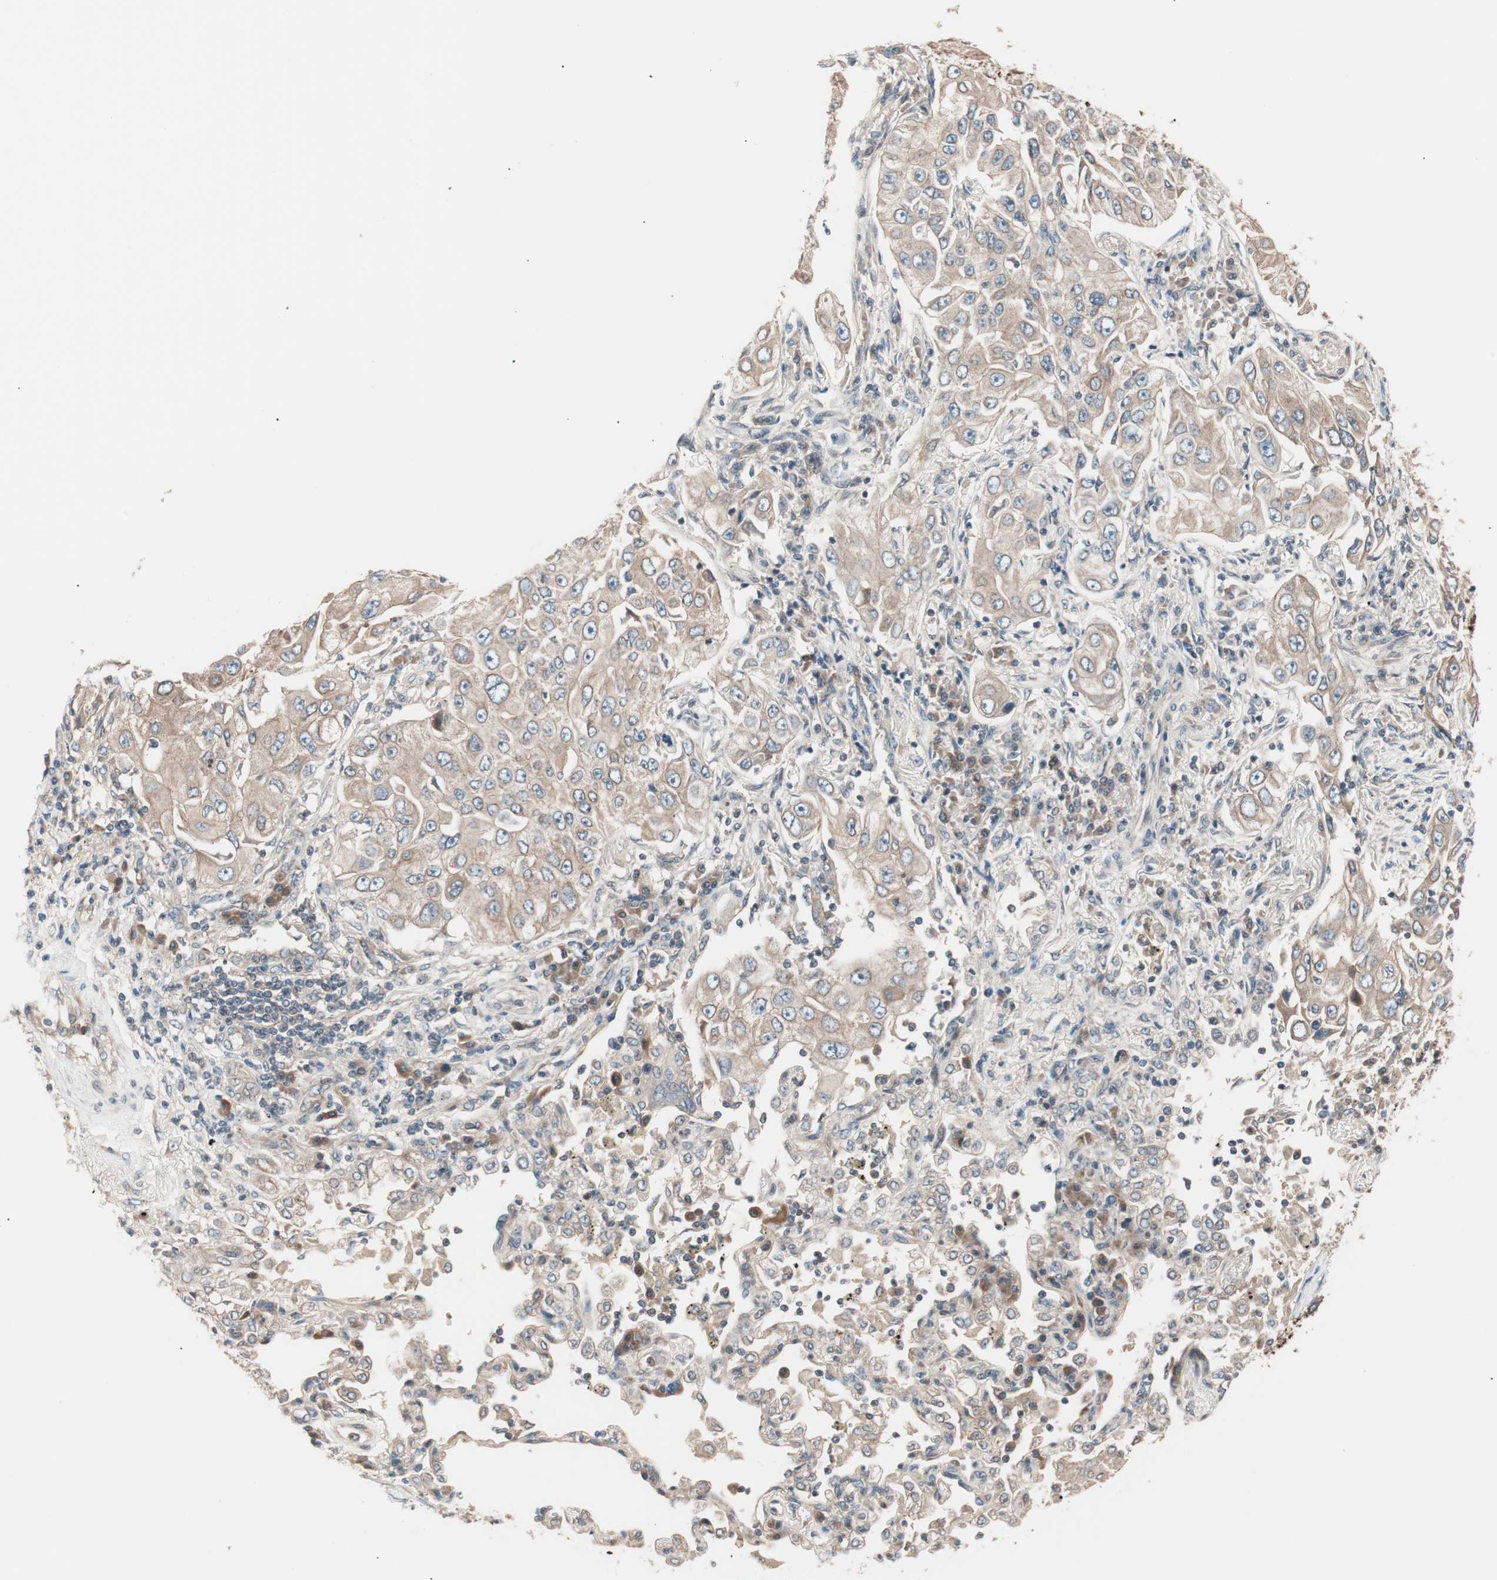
{"staining": {"intensity": "moderate", "quantity": ">75%", "location": "cytoplasmic/membranous"}, "tissue": "lung cancer", "cell_type": "Tumor cells", "image_type": "cancer", "snomed": [{"axis": "morphology", "description": "Adenocarcinoma, NOS"}, {"axis": "topography", "description": "Lung"}], "caption": "Lung cancer (adenocarcinoma) stained with immunohistochemistry demonstrates moderate cytoplasmic/membranous staining in approximately >75% of tumor cells. (Stains: DAB (3,3'-diaminobenzidine) in brown, nuclei in blue, Microscopy: brightfield microscopy at high magnification).", "gene": "TSG101", "patient": {"sex": "male", "age": 84}}